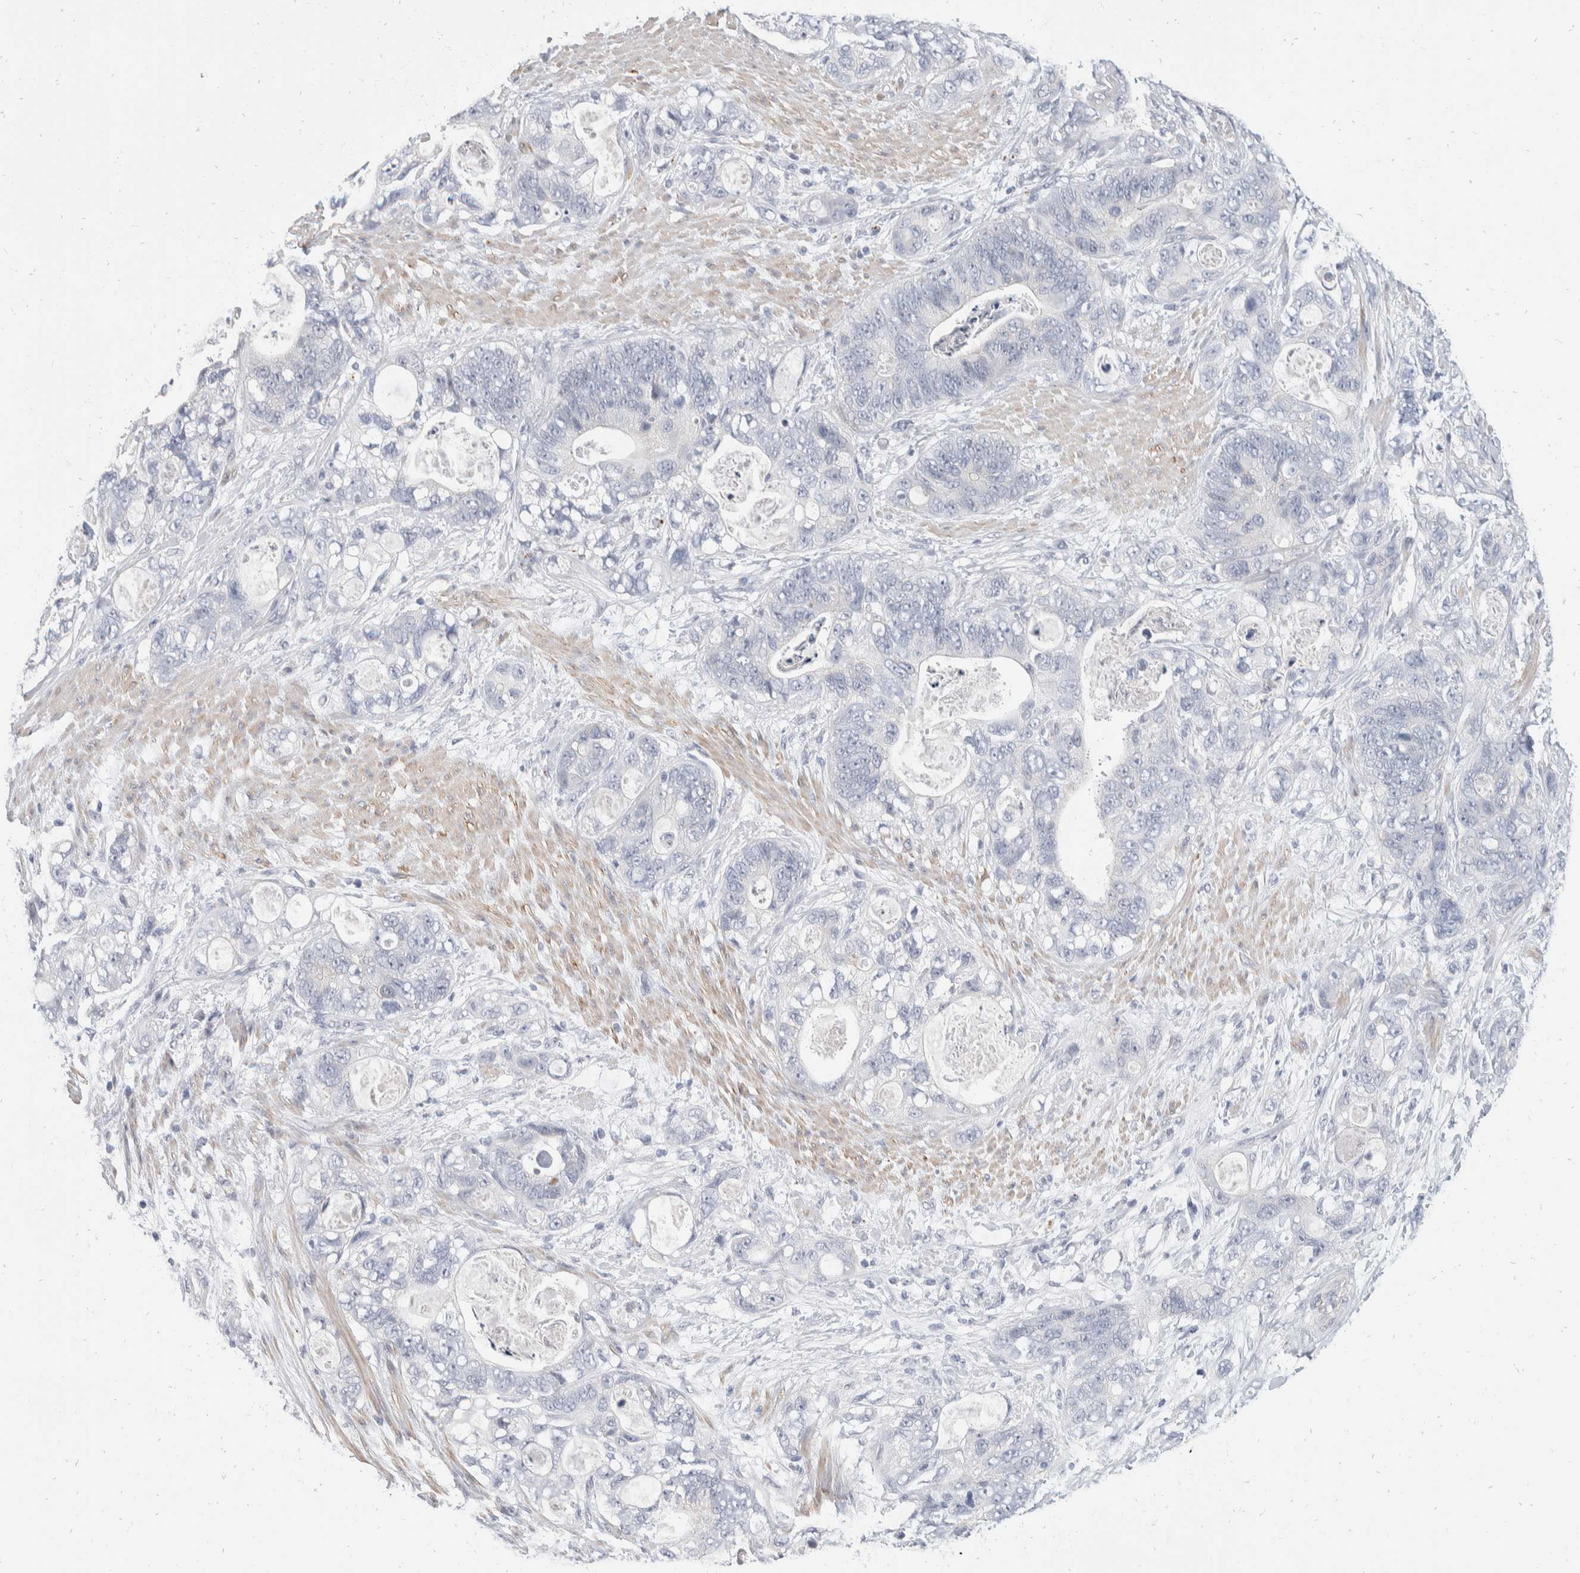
{"staining": {"intensity": "negative", "quantity": "none", "location": "none"}, "tissue": "stomach cancer", "cell_type": "Tumor cells", "image_type": "cancer", "snomed": [{"axis": "morphology", "description": "Normal tissue, NOS"}, {"axis": "morphology", "description": "Adenocarcinoma, NOS"}, {"axis": "topography", "description": "Stomach"}], "caption": "This is an immunohistochemistry image of human stomach cancer (adenocarcinoma). There is no positivity in tumor cells.", "gene": "CATSPERD", "patient": {"sex": "female", "age": 89}}